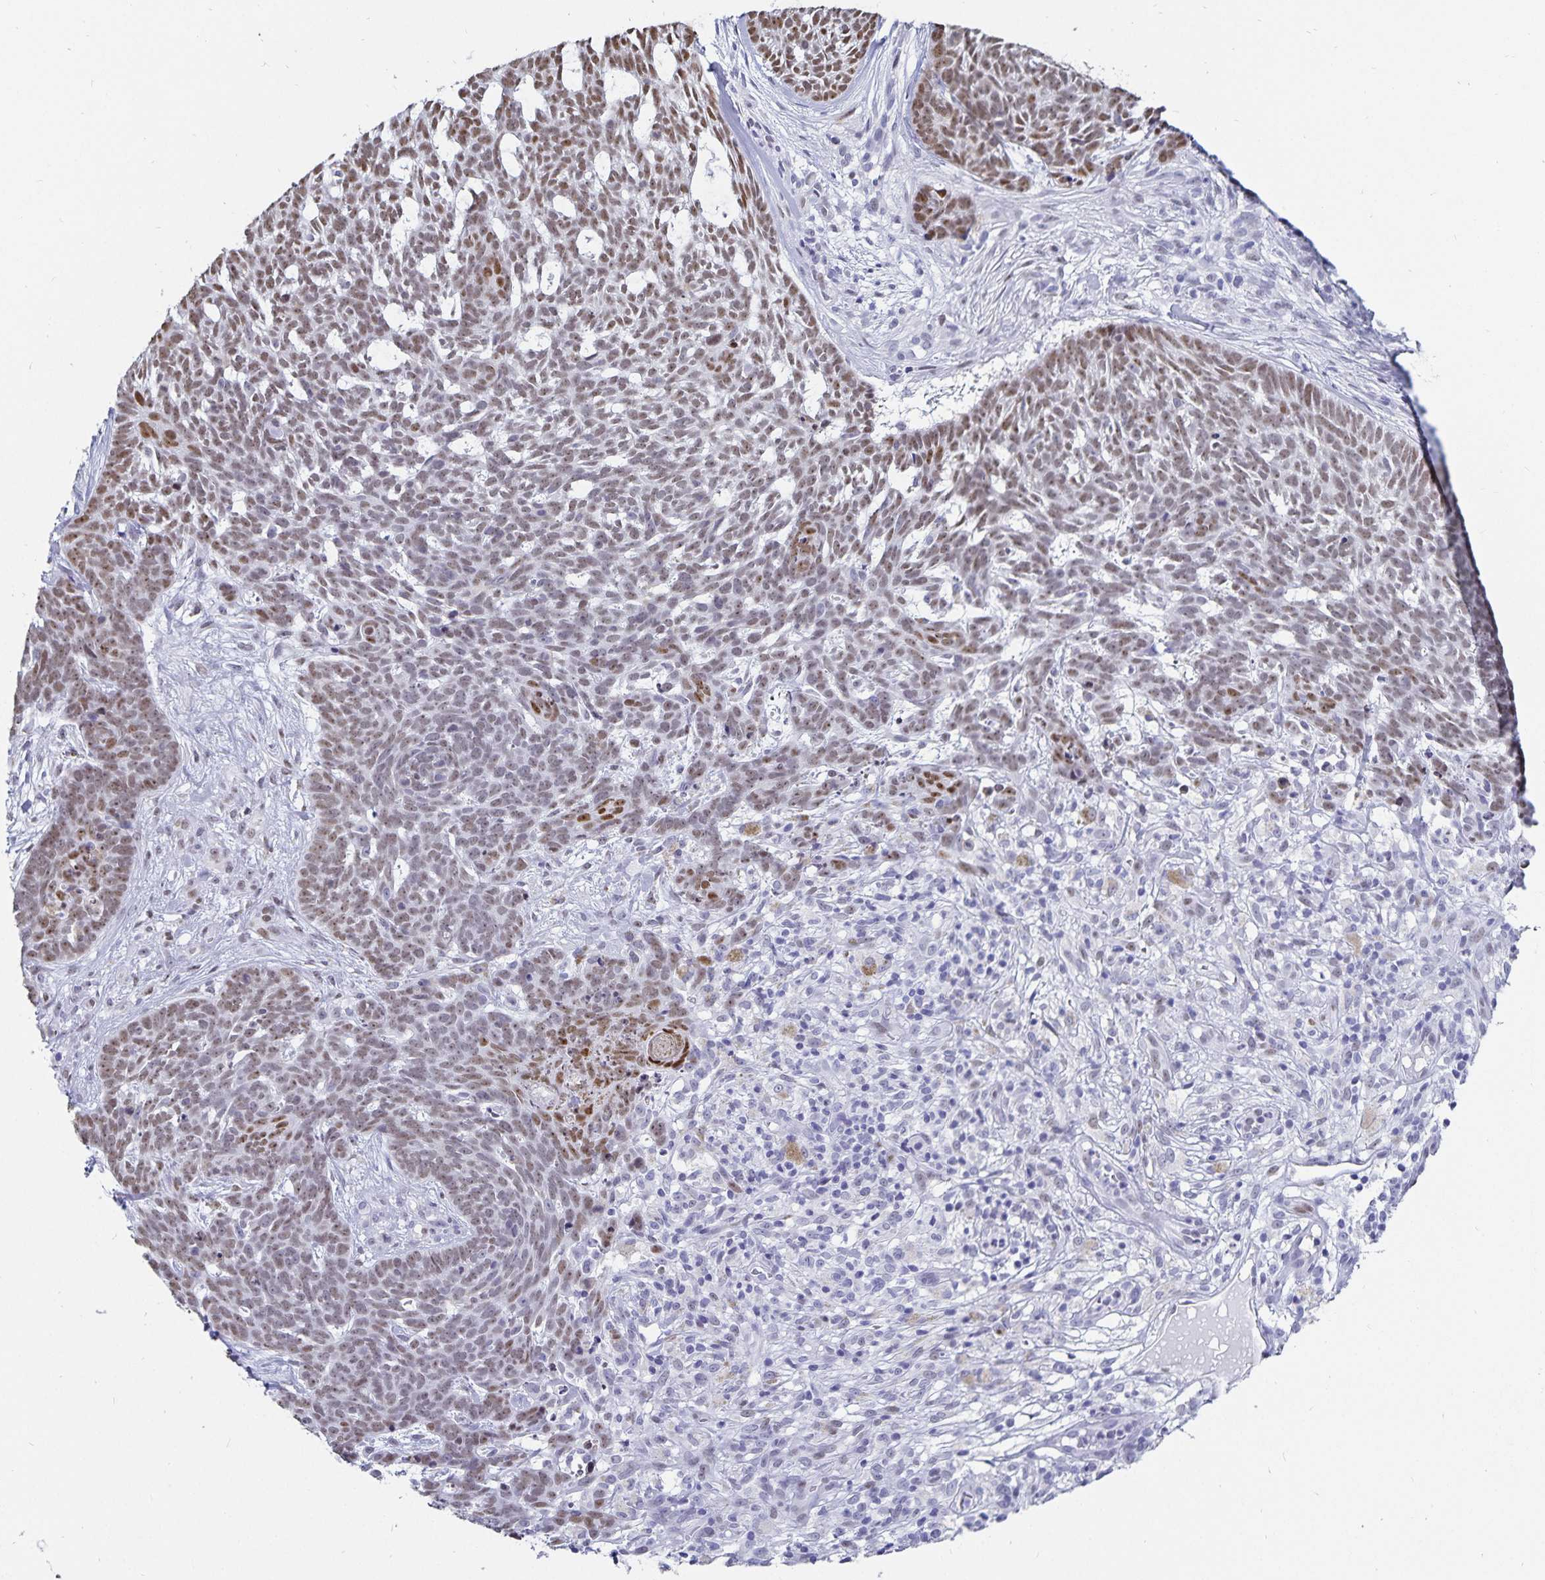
{"staining": {"intensity": "moderate", "quantity": "25%-75%", "location": "nuclear"}, "tissue": "skin cancer", "cell_type": "Tumor cells", "image_type": "cancer", "snomed": [{"axis": "morphology", "description": "Basal cell carcinoma"}, {"axis": "topography", "description": "Skin"}], "caption": "DAB immunohistochemical staining of skin cancer demonstrates moderate nuclear protein staining in approximately 25%-75% of tumor cells.", "gene": "HMGB3", "patient": {"sex": "female", "age": 78}}